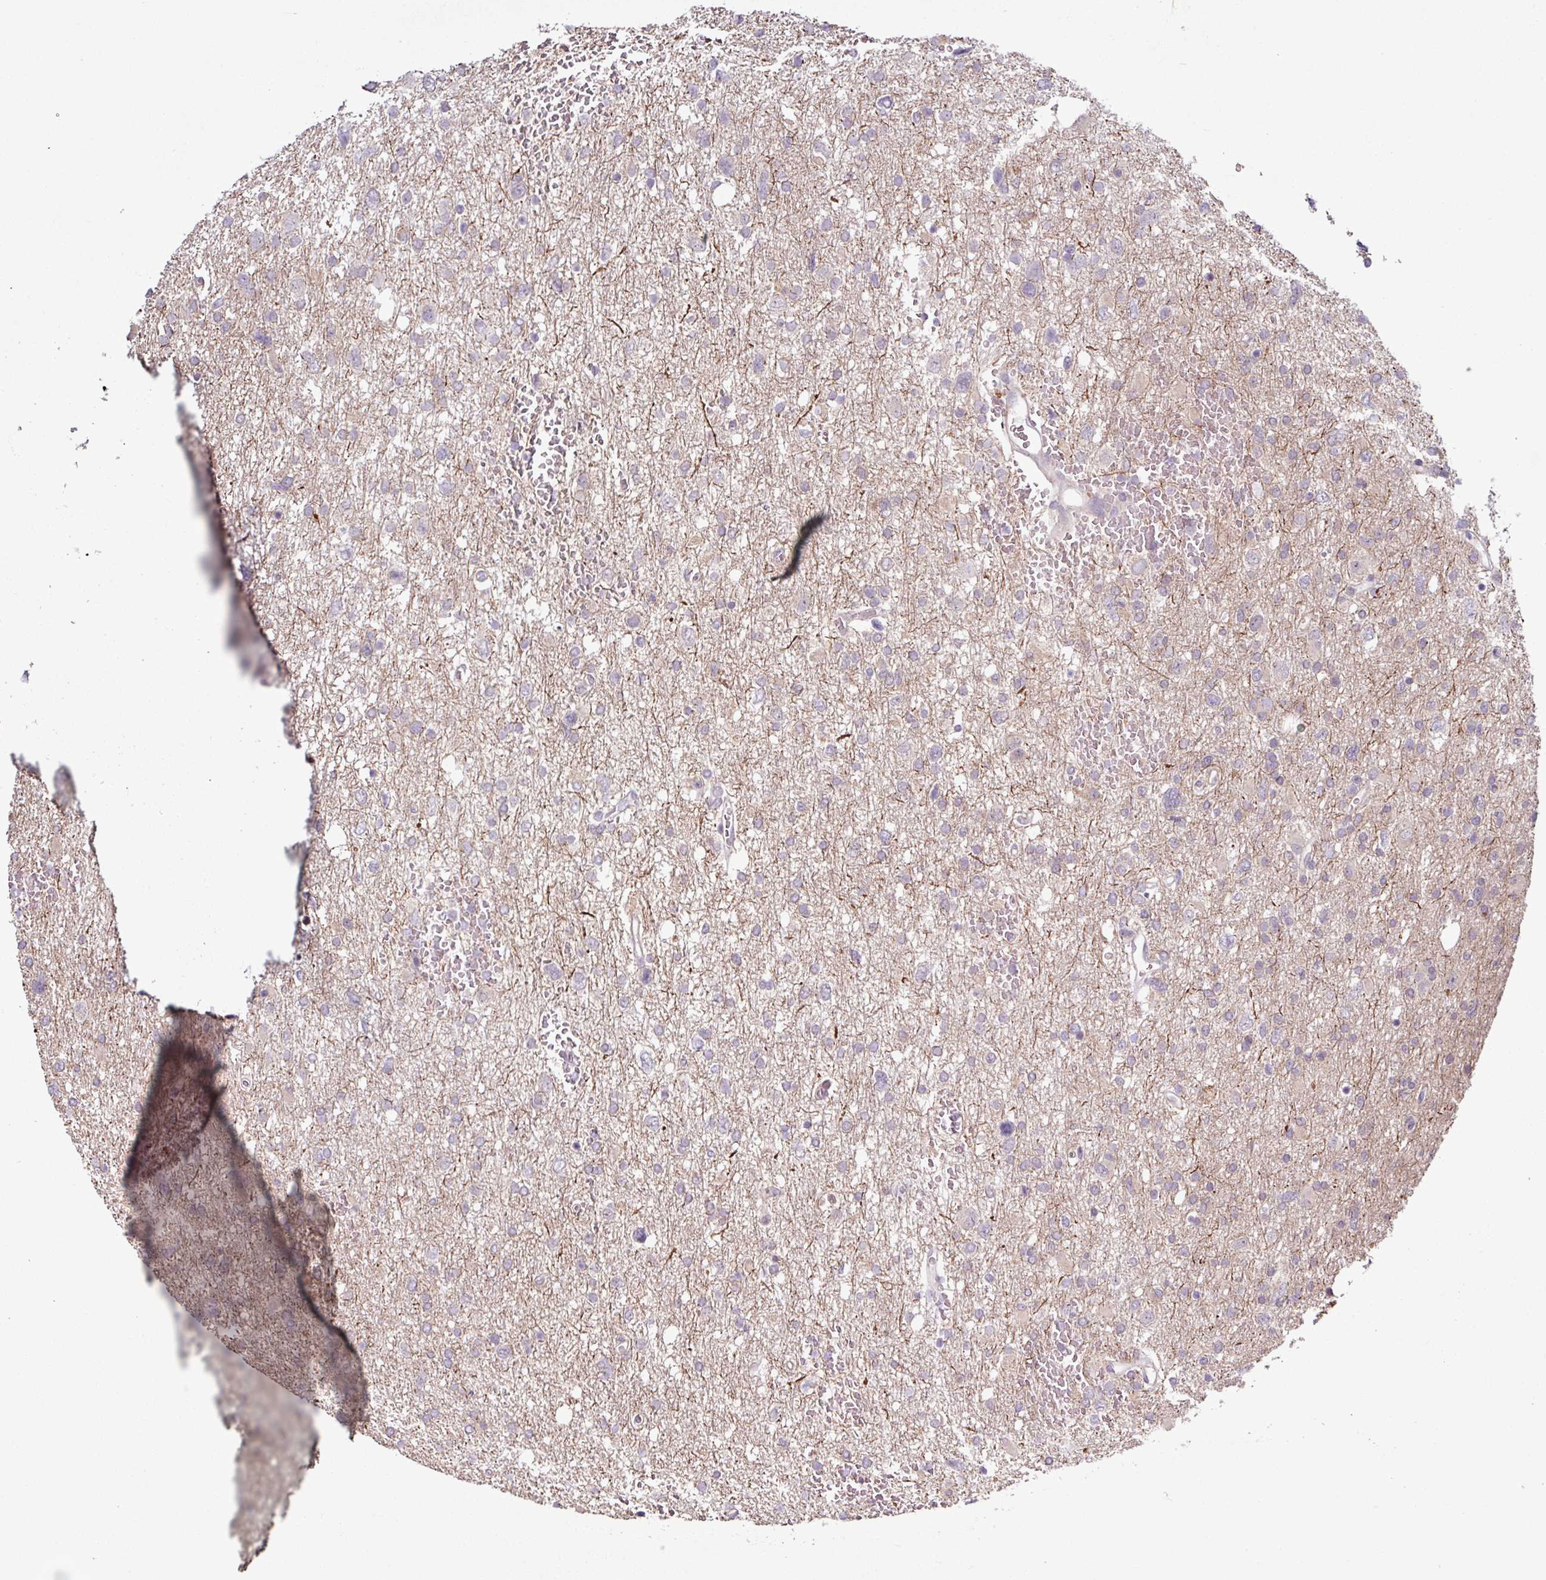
{"staining": {"intensity": "negative", "quantity": "none", "location": "none"}, "tissue": "glioma", "cell_type": "Tumor cells", "image_type": "cancer", "snomed": [{"axis": "morphology", "description": "Glioma, malignant, High grade"}, {"axis": "topography", "description": "Brain"}], "caption": "Malignant glioma (high-grade) stained for a protein using immunohistochemistry demonstrates no positivity tumor cells.", "gene": "OGFOD3", "patient": {"sex": "male", "age": 61}}